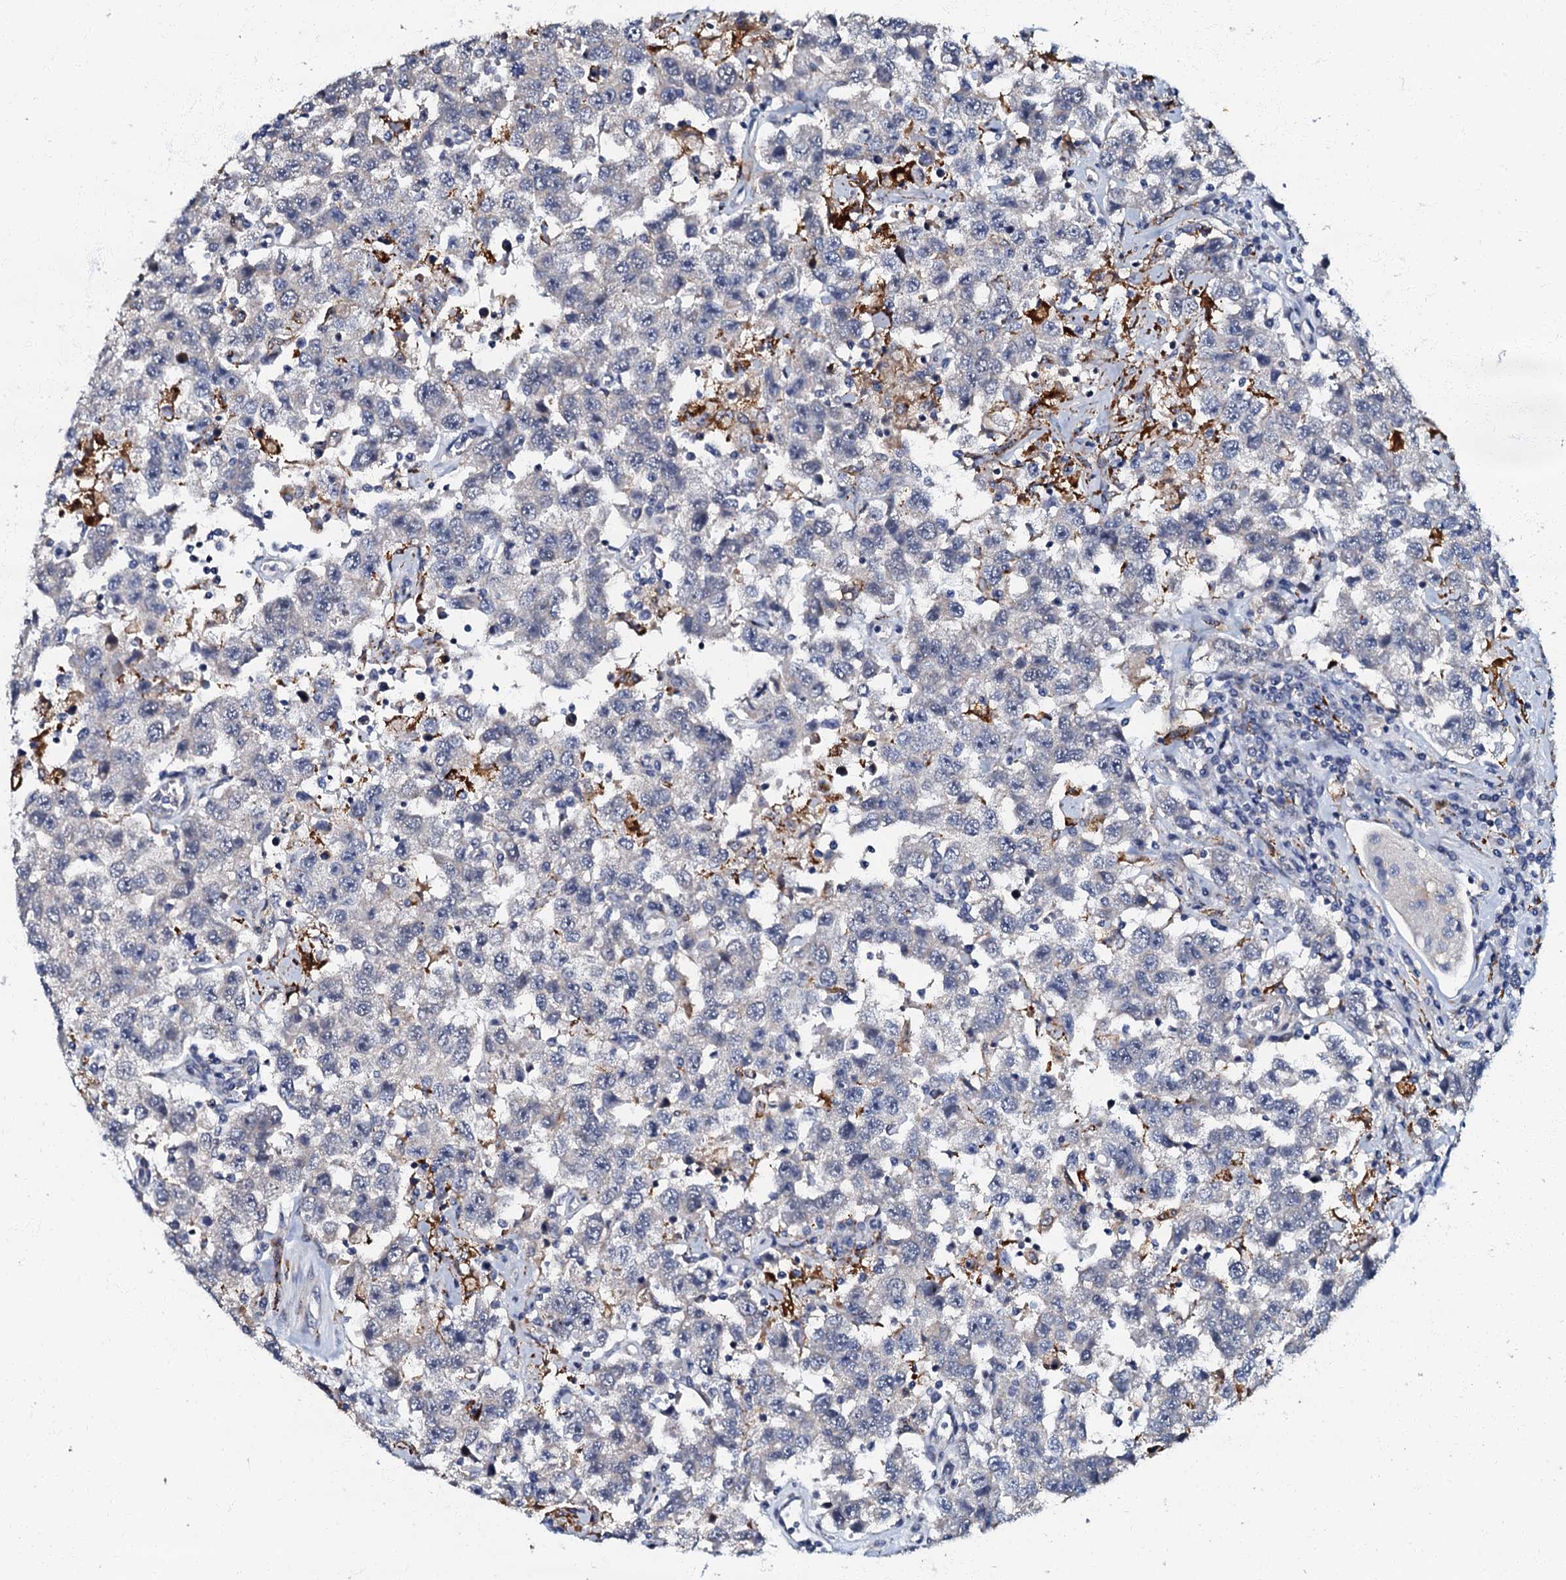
{"staining": {"intensity": "weak", "quantity": "<25%", "location": "nuclear"}, "tissue": "testis cancer", "cell_type": "Tumor cells", "image_type": "cancer", "snomed": [{"axis": "morphology", "description": "Seminoma, NOS"}, {"axis": "topography", "description": "Testis"}], "caption": "Immunohistochemical staining of human seminoma (testis) shows no significant positivity in tumor cells.", "gene": "OLAH", "patient": {"sex": "male", "age": 41}}